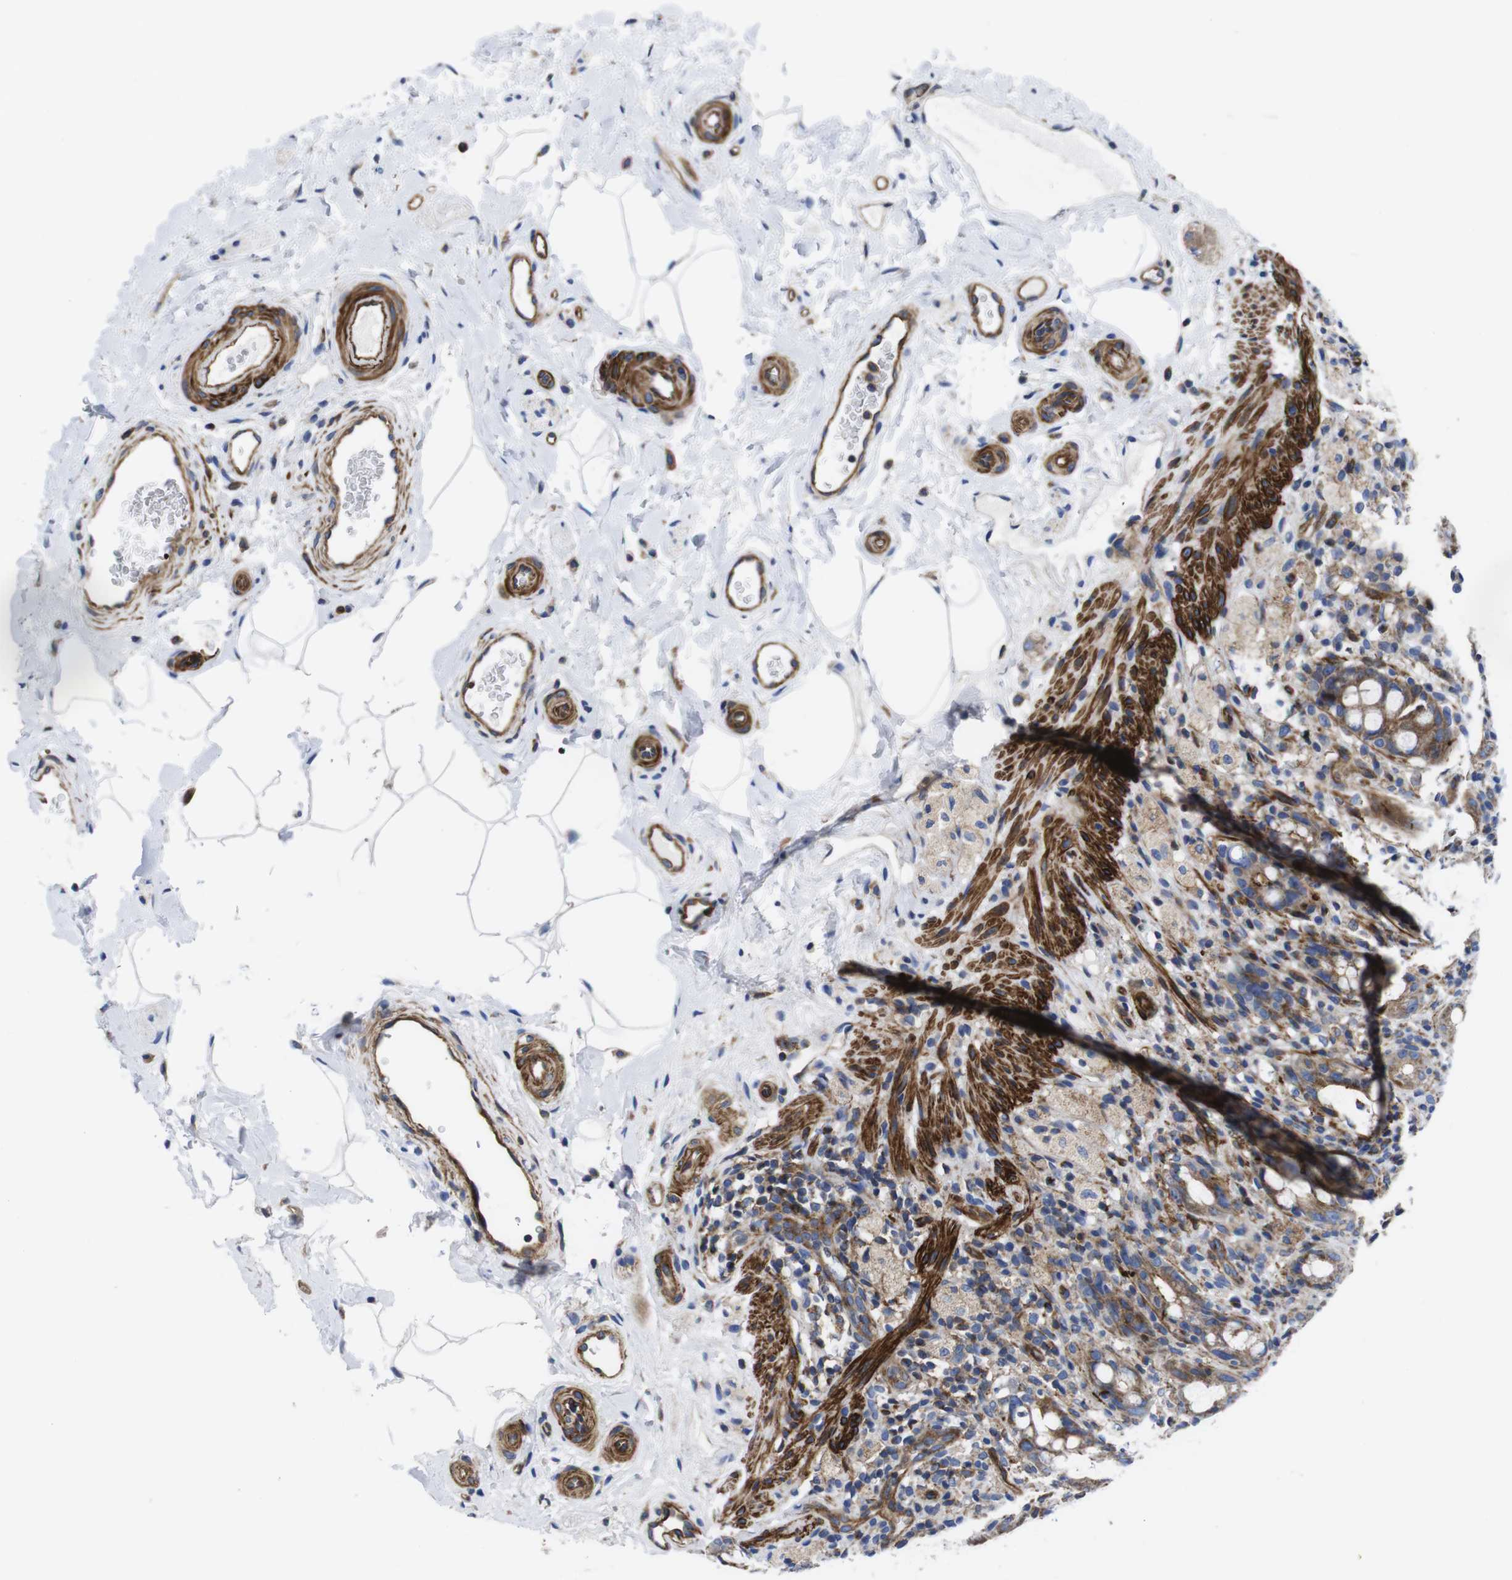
{"staining": {"intensity": "moderate", "quantity": ">75%", "location": "cytoplasmic/membranous"}, "tissue": "rectum", "cell_type": "Glandular cells", "image_type": "normal", "snomed": [{"axis": "morphology", "description": "Normal tissue, NOS"}, {"axis": "topography", "description": "Rectum"}], "caption": "High-magnification brightfield microscopy of normal rectum stained with DAB (brown) and counterstained with hematoxylin (blue). glandular cells exhibit moderate cytoplasmic/membranous staining is seen in about>75% of cells. The staining was performed using DAB (3,3'-diaminobenzidine), with brown indicating positive protein expression. Nuclei are stained blue with hematoxylin.", "gene": "GPR4", "patient": {"sex": "male", "age": 44}}